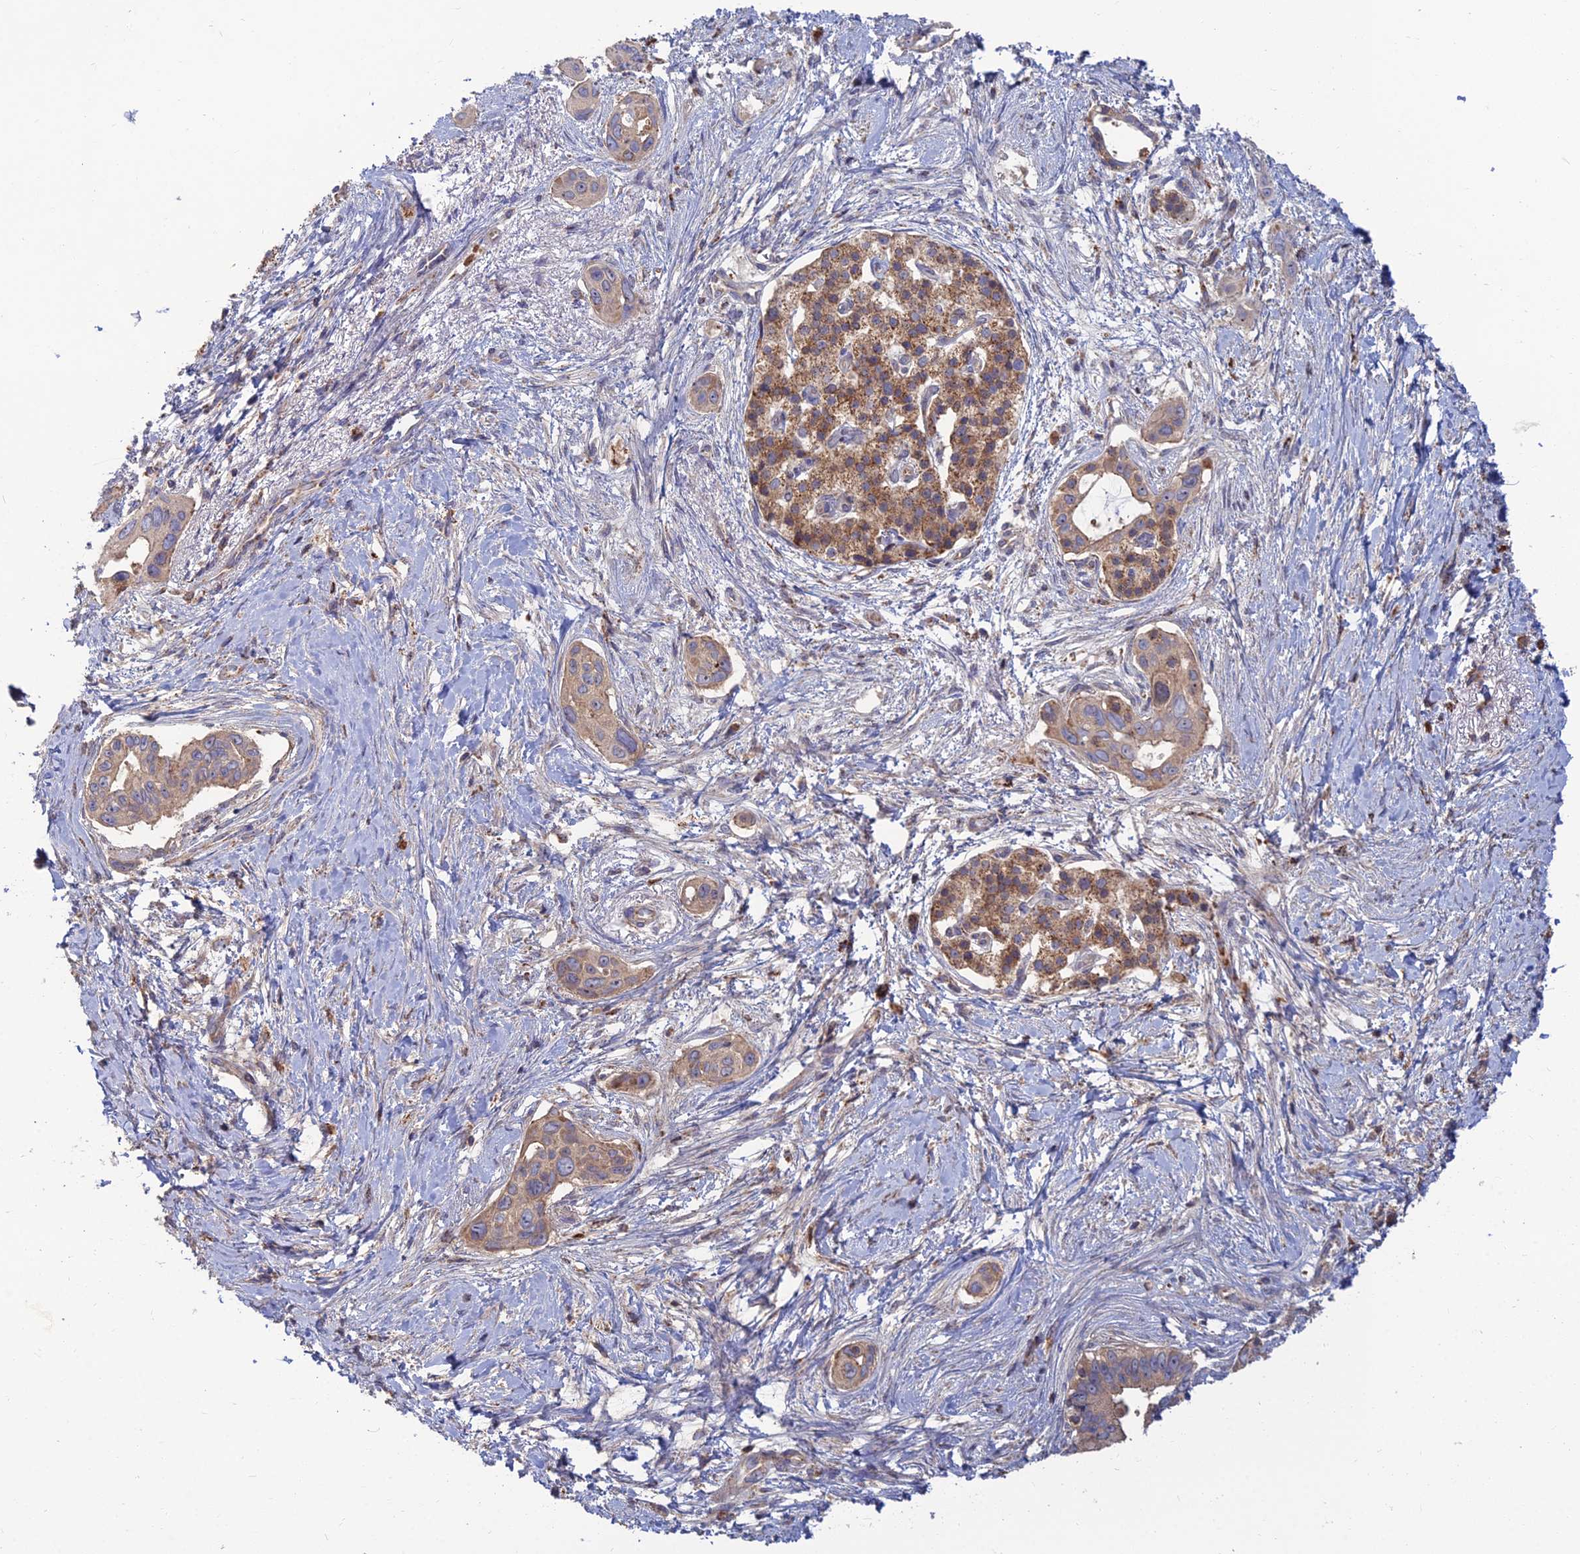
{"staining": {"intensity": "weak", "quantity": "25%-75%", "location": "cytoplasmic/membranous"}, "tissue": "pancreatic cancer", "cell_type": "Tumor cells", "image_type": "cancer", "snomed": [{"axis": "morphology", "description": "Adenocarcinoma, NOS"}, {"axis": "topography", "description": "Pancreas"}], "caption": "Approximately 25%-75% of tumor cells in pancreatic adenocarcinoma exhibit weak cytoplasmic/membranous protein expression as visualized by brown immunohistochemical staining.", "gene": "RIC8B", "patient": {"sex": "male", "age": 72}}